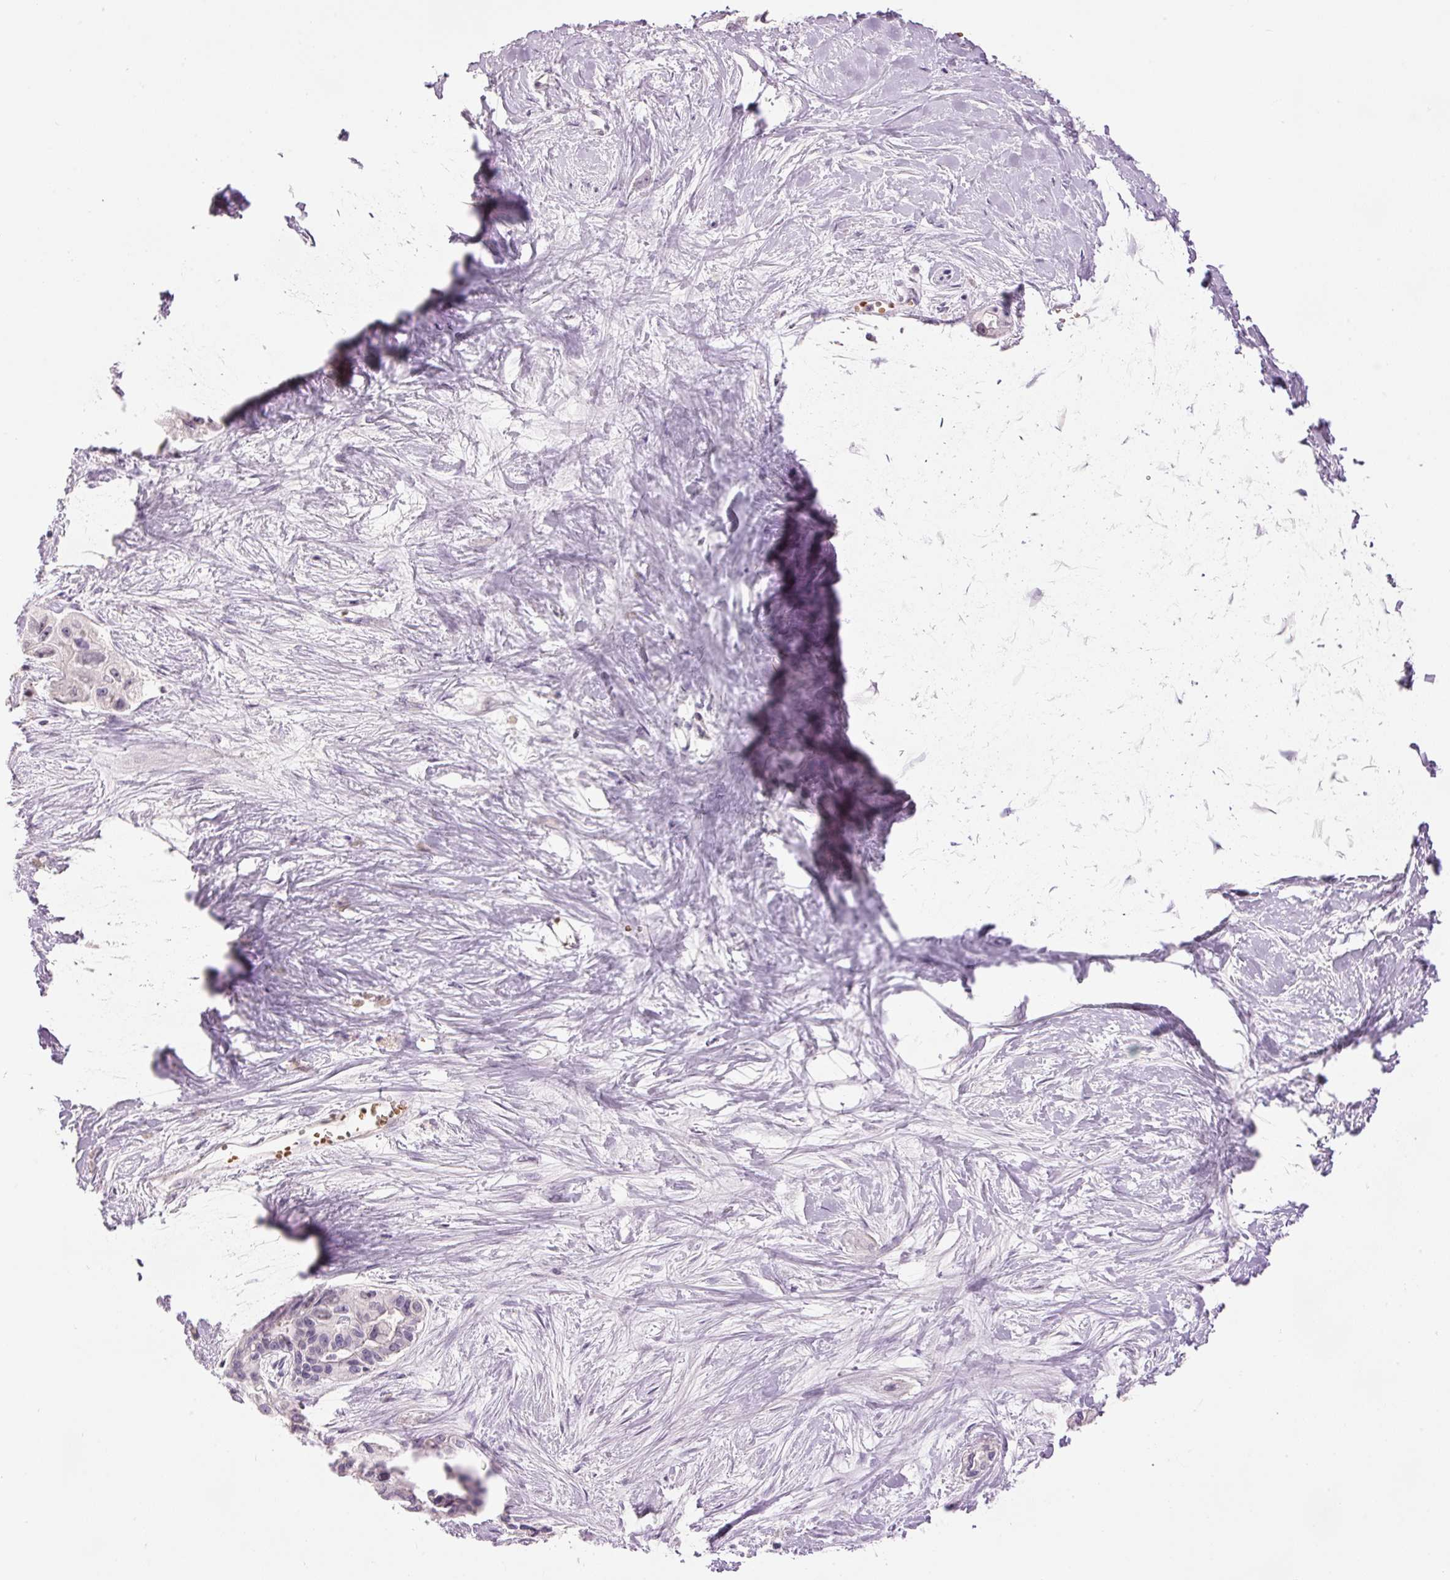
{"staining": {"intensity": "negative", "quantity": "none", "location": "none"}, "tissue": "pancreatic cancer", "cell_type": "Tumor cells", "image_type": "cancer", "snomed": [{"axis": "morphology", "description": "Adenocarcinoma, NOS"}, {"axis": "topography", "description": "Pancreas"}], "caption": "Immunohistochemical staining of human pancreatic cancer shows no significant staining in tumor cells.", "gene": "LY6G6D", "patient": {"sex": "female", "age": 50}}